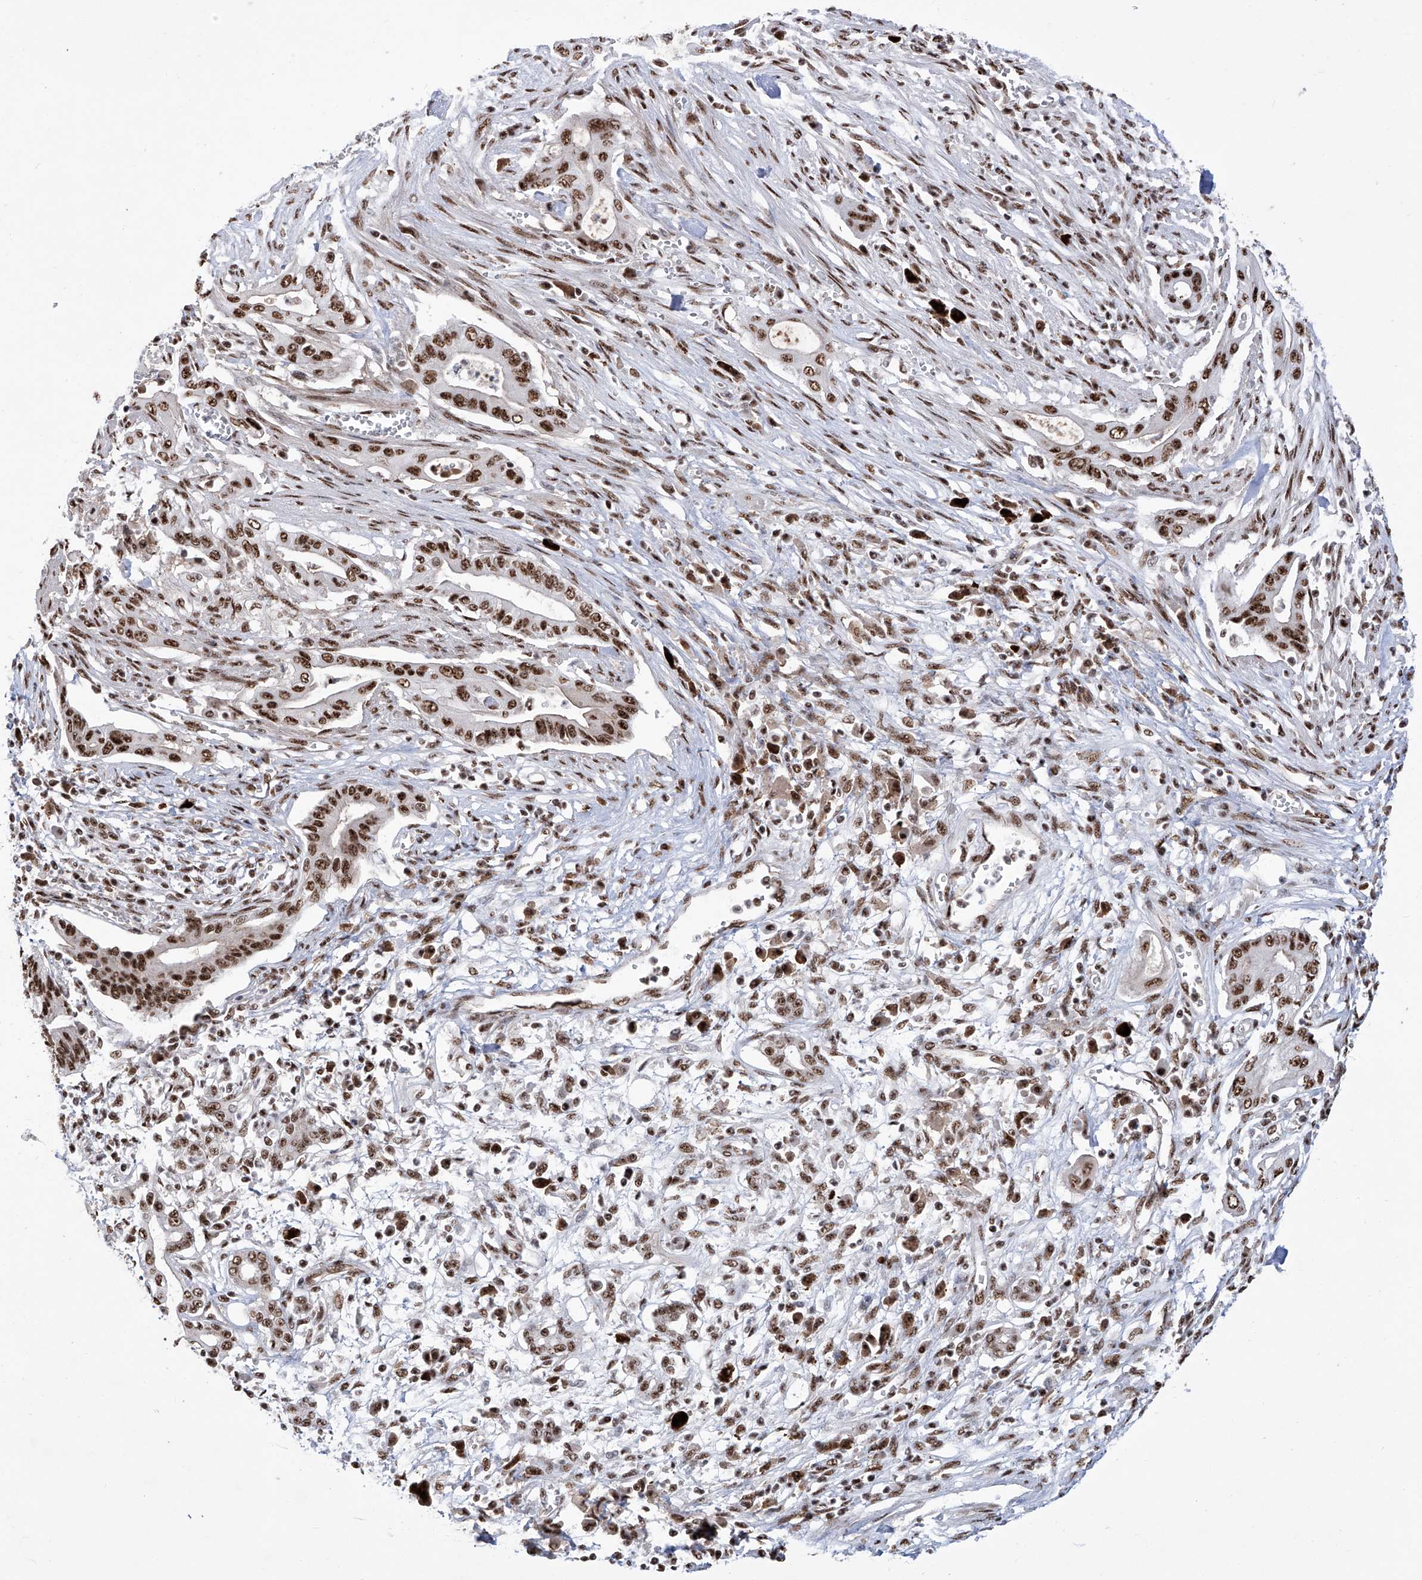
{"staining": {"intensity": "strong", "quantity": ">75%", "location": "nuclear"}, "tissue": "pancreatic cancer", "cell_type": "Tumor cells", "image_type": "cancer", "snomed": [{"axis": "morphology", "description": "Adenocarcinoma, NOS"}, {"axis": "topography", "description": "Pancreas"}], "caption": "Approximately >75% of tumor cells in pancreatic adenocarcinoma show strong nuclear protein positivity as visualized by brown immunohistochemical staining.", "gene": "FBXL4", "patient": {"sex": "male", "age": 58}}